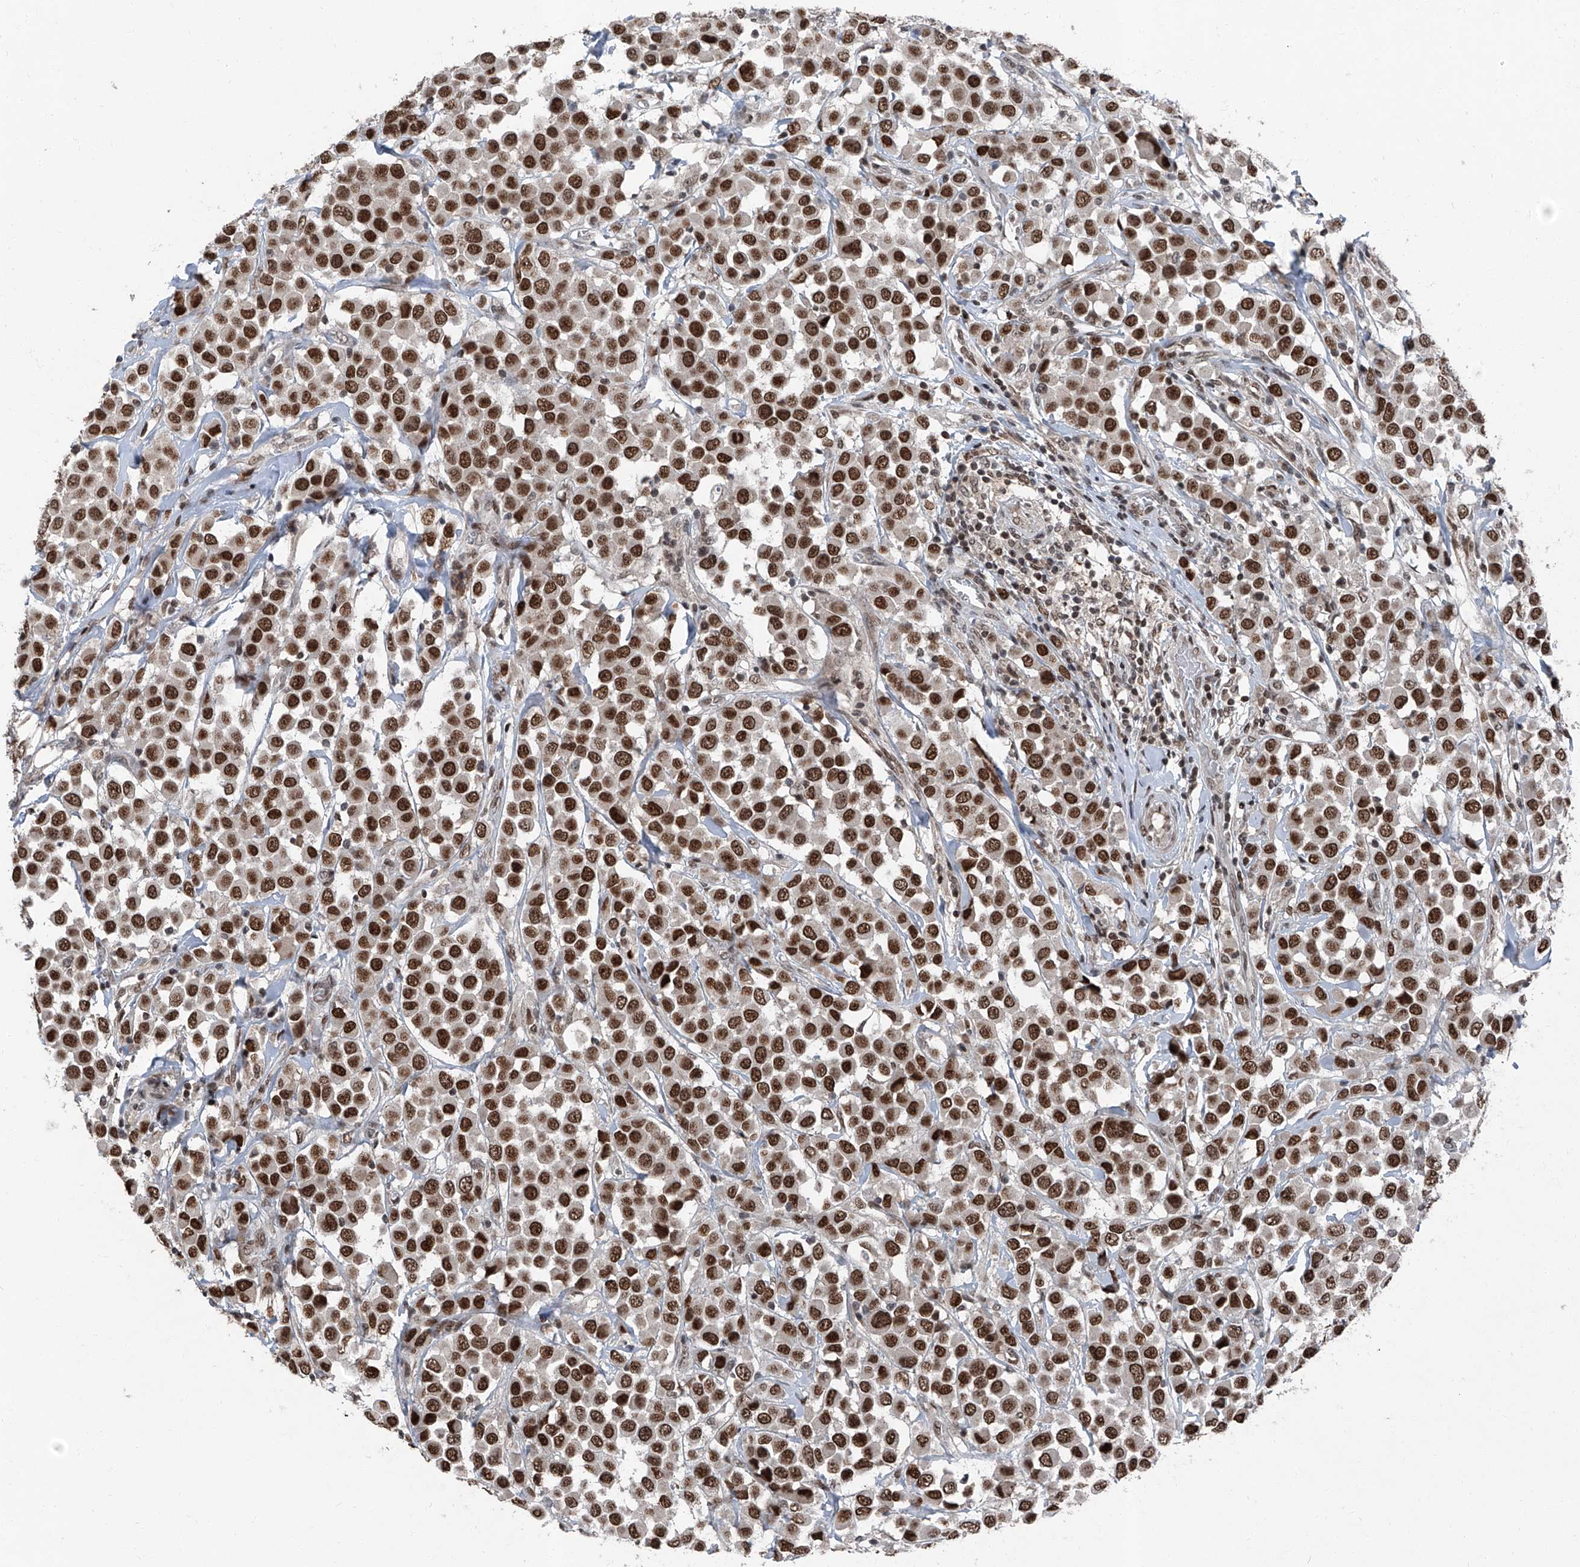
{"staining": {"intensity": "strong", "quantity": ">75%", "location": "nuclear"}, "tissue": "breast cancer", "cell_type": "Tumor cells", "image_type": "cancer", "snomed": [{"axis": "morphology", "description": "Duct carcinoma"}, {"axis": "topography", "description": "Breast"}], "caption": "Tumor cells reveal strong nuclear positivity in about >75% of cells in breast cancer. The staining was performed using DAB (3,3'-diaminobenzidine), with brown indicating positive protein expression. Nuclei are stained blue with hematoxylin.", "gene": "BMI1", "patient": {"sex": "female", "age": 61}}